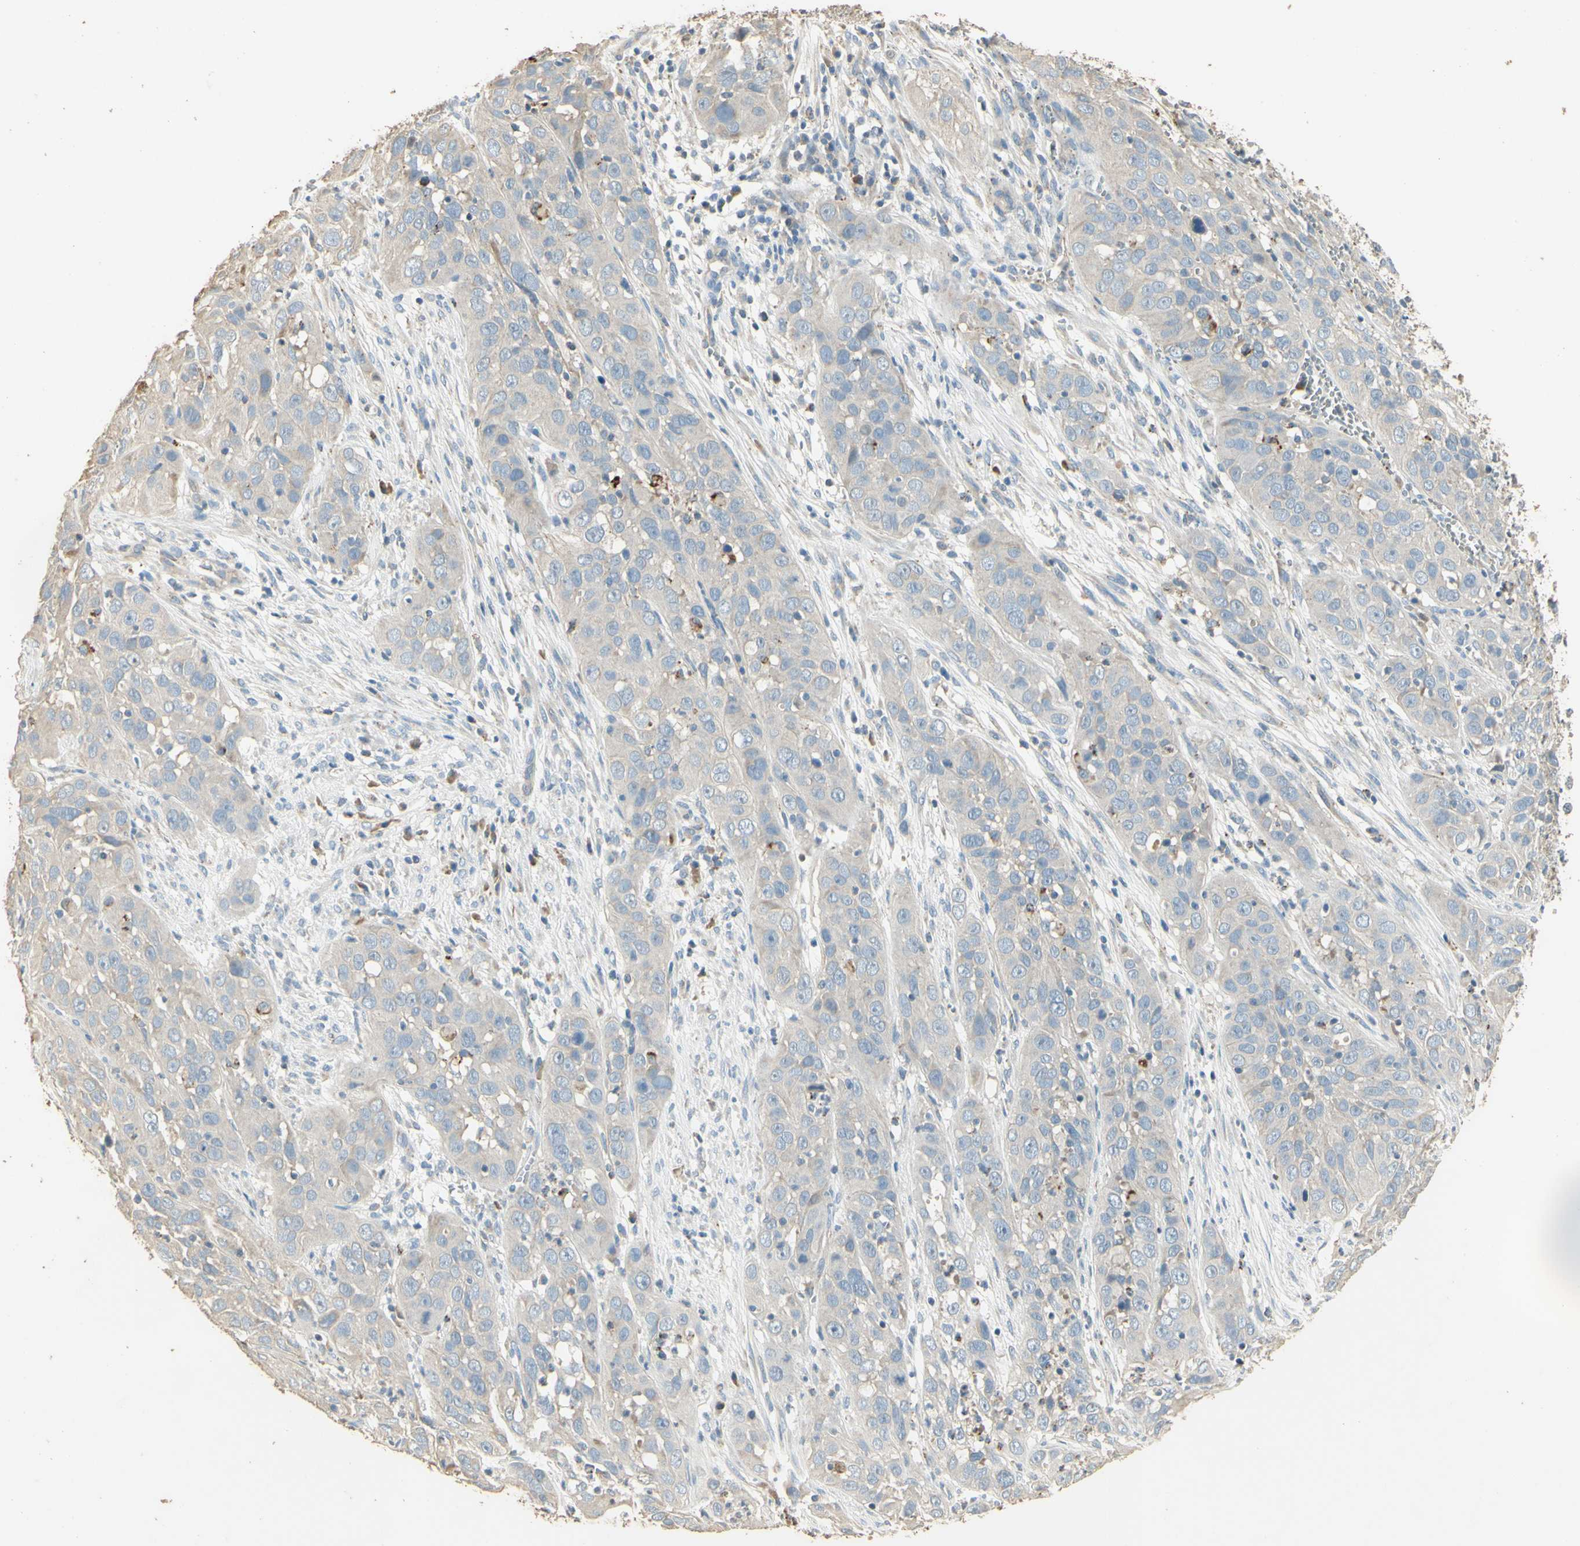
{"staining": {"intensity": "negative", "quantity": "none", "location": "none"}, "tissue": "cervical cancer", "cell_type": "Tumor cells", "image_type": "cancer", "snomed": [{"axis": "morphology", "description": "Squamous cell carcinoma, NOS"}, {"axis": "topography", "description": "Cervix"}], "caption": "Immunohistochemistry (IHC) of human squamous cell carcinoma (cervical) reveals no positivity in tumor cells.", "gene": "ARHGEF17", "patient": {"sex": "female", "age": 32}}